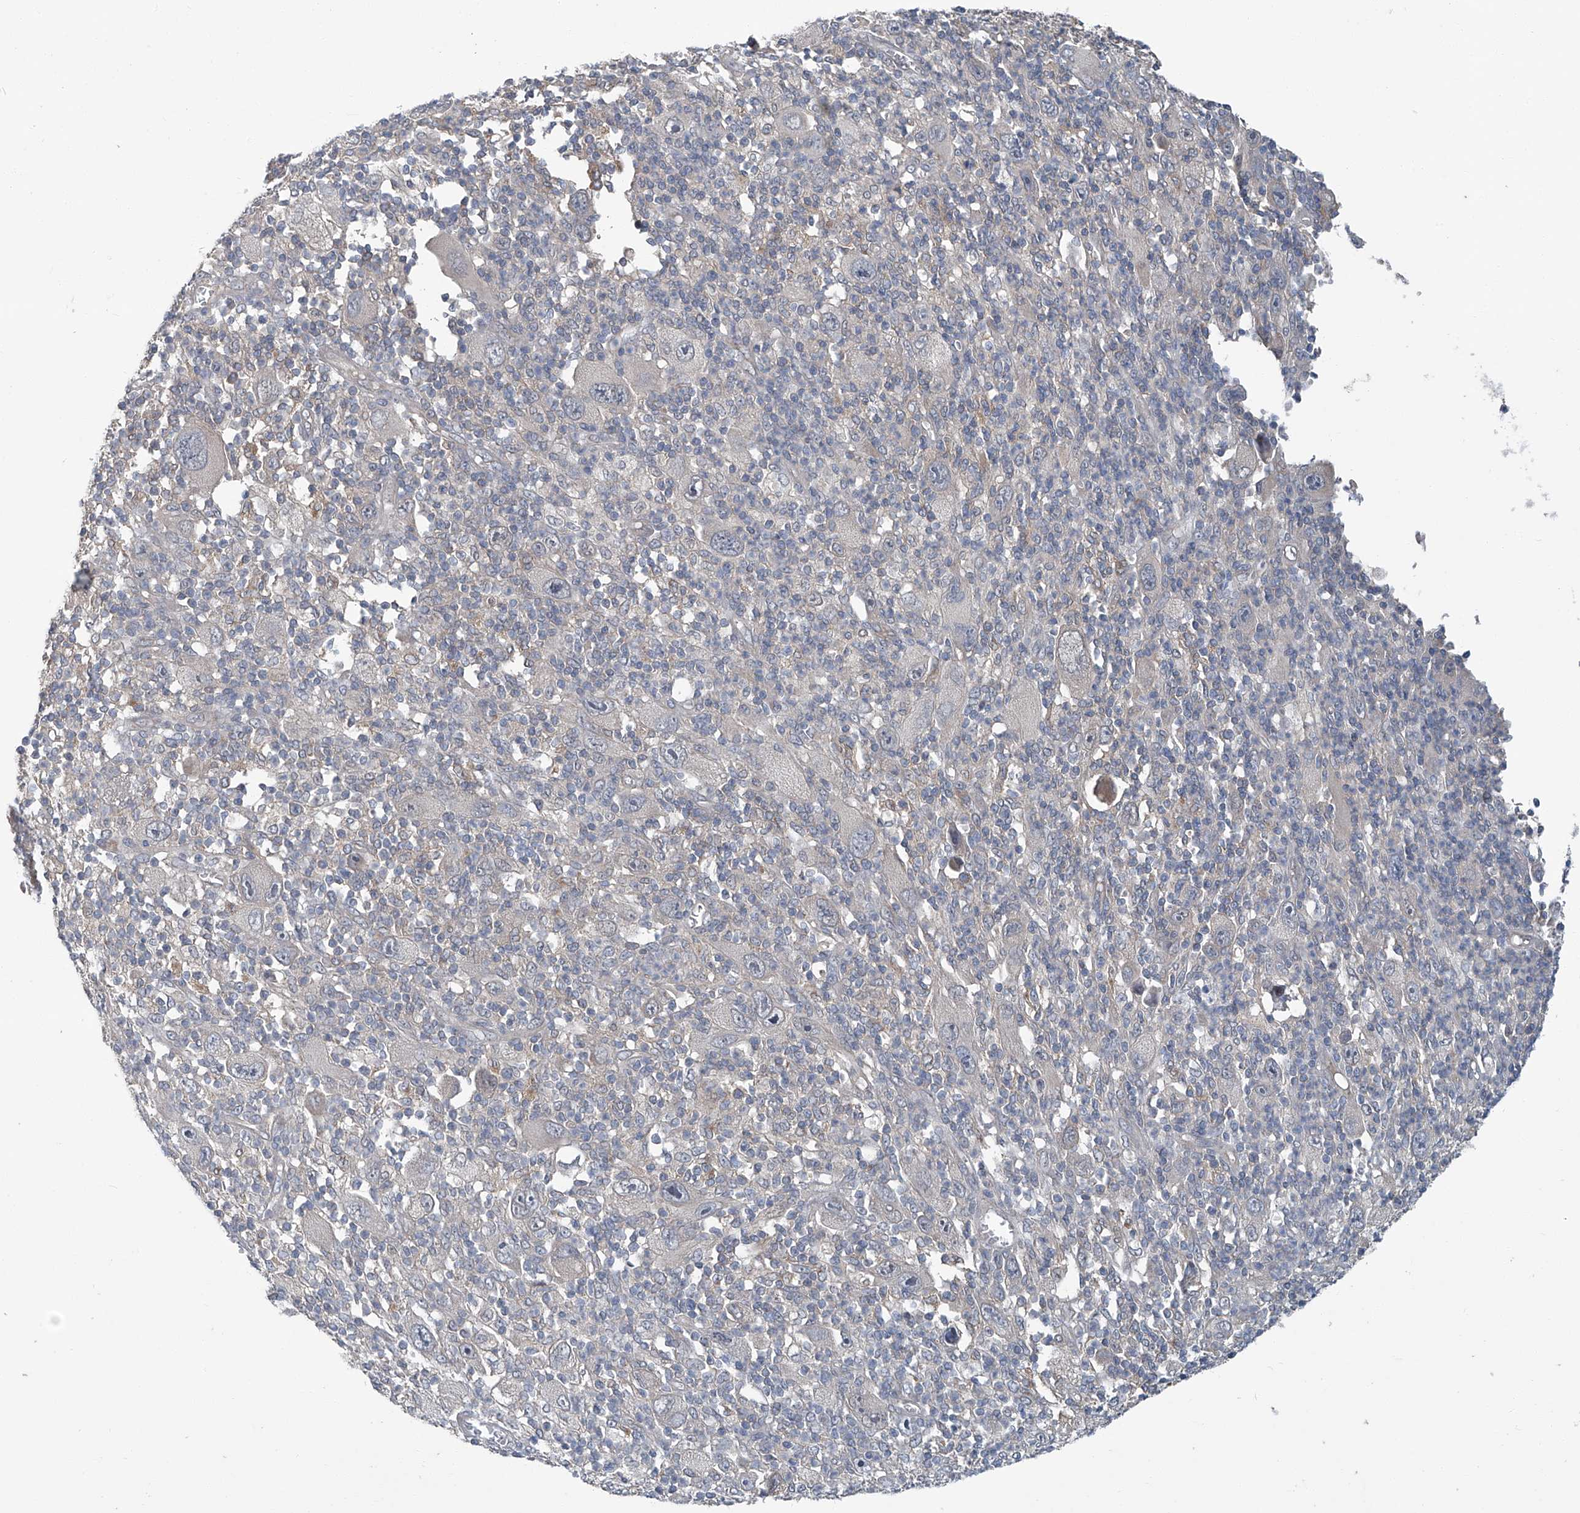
{"staining": {"intensity": "negative", "quantity": "none", "location": "none"}, "tissue": "melanoma", "cell_type": "Tumor cells", "image_type": "cancer", "snomed": [{"axis": "morphology", "description": "Malignant melanoma, Metastatic site"}, {"axis": "topography", "description": "Skin"}], "caption": "Tumor cells are negative for protein expression in human malignant melanoma (metastatic site).", "gene": "ANKRD34A", "patient": {"sex": "female", "age": 56}}